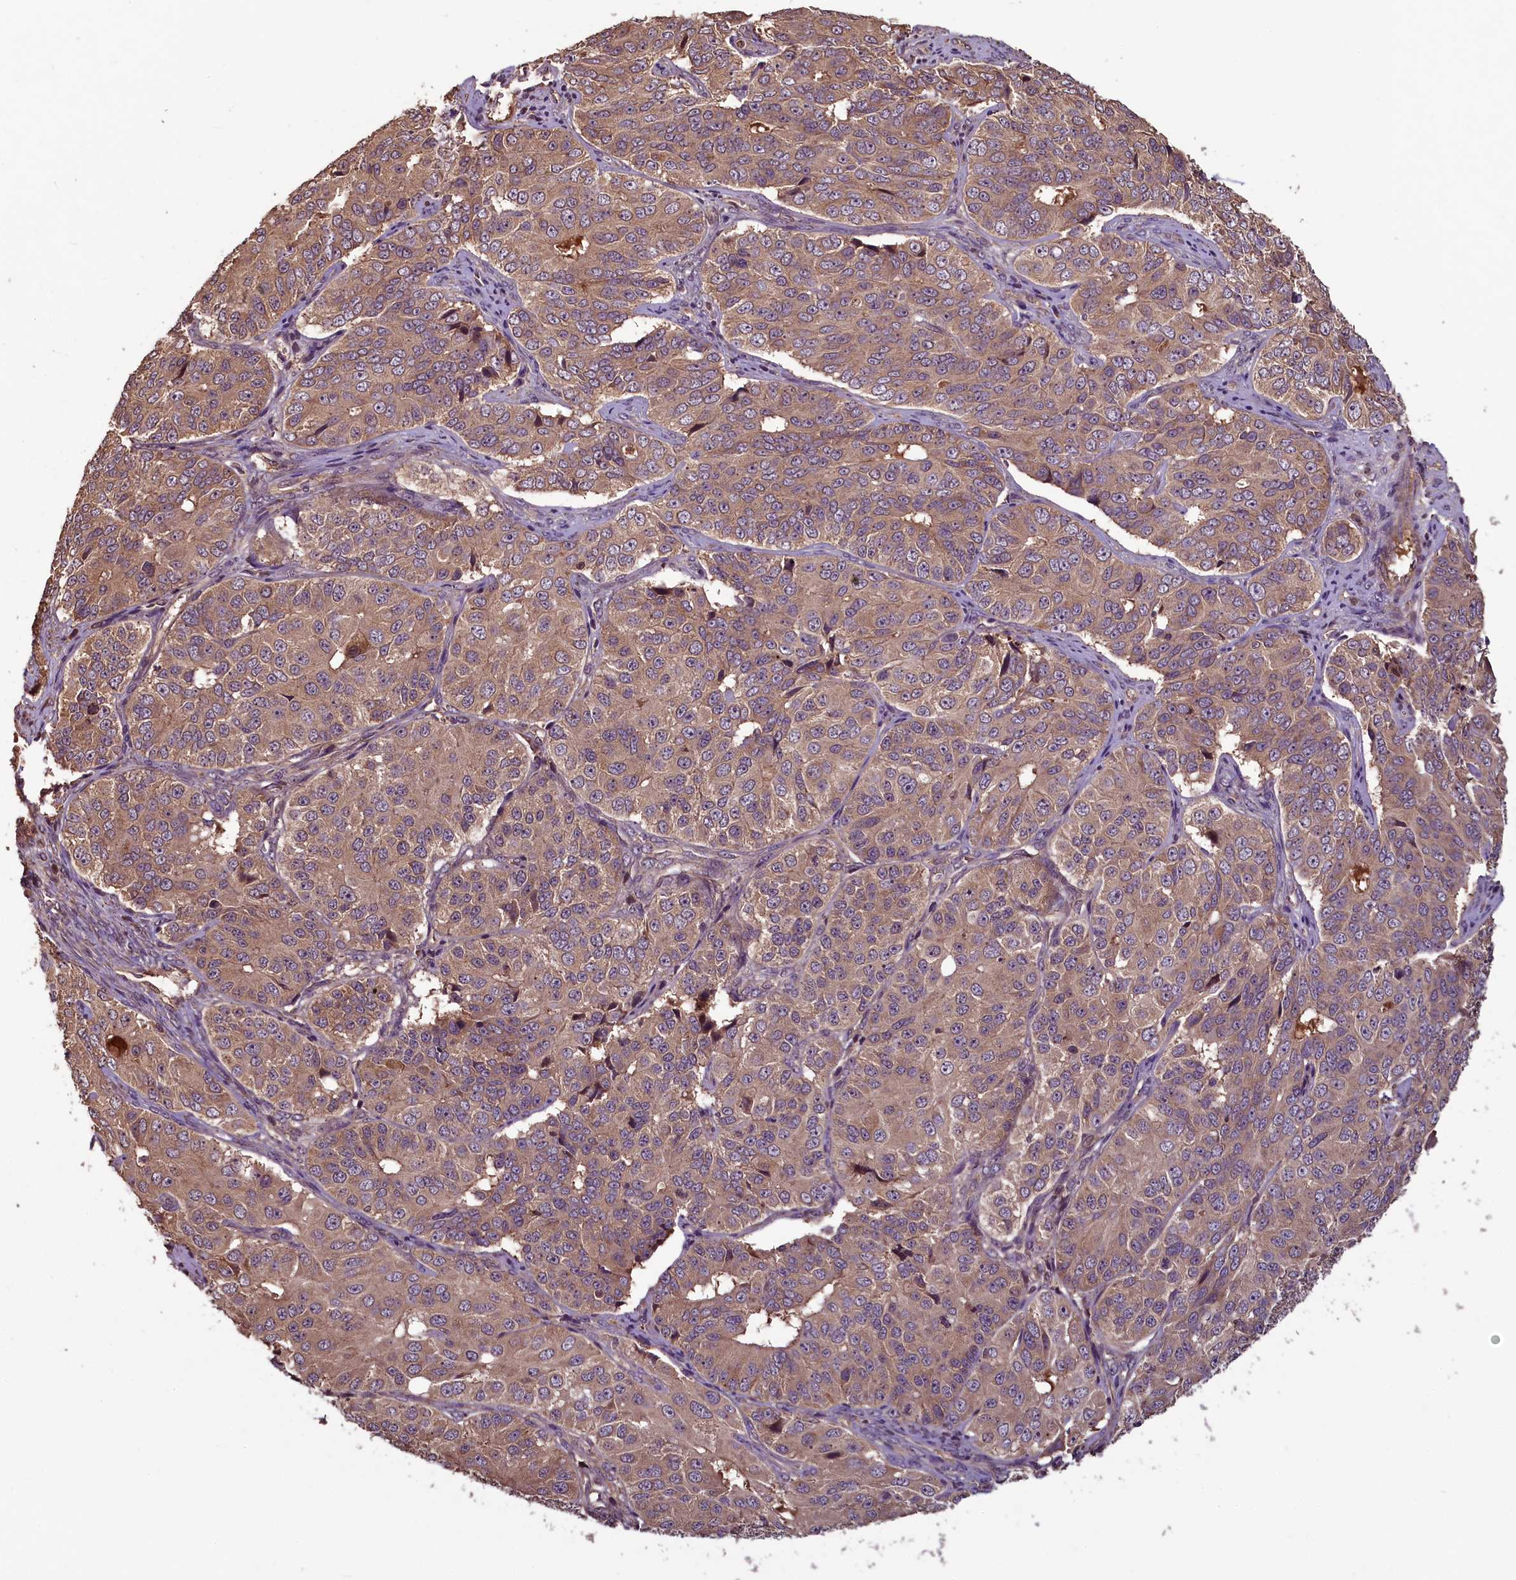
{"staining": {"intensity": "moderate", "quantity": ">75%", "location": "cytoplasmic/membranous"}, "tissue": "ovarian cancer", "cell_type": "Tumor cells", "image_type": "cancer", "snomed": [{"axis": "morphology", "description": "Carcinoma, endometroid"}, {"axis": "topography", "description": "Ovary"}], "caption": "This histopathology image exhibits immunohistochemistry (IHC) staining of human ovarian endometroid carcinoma, with medium moderate cytoplasmic/membranous expression in about >75% of tumor cells.", "gene": "NUDT6", "patient": {"sex": "female", "age": 51}}